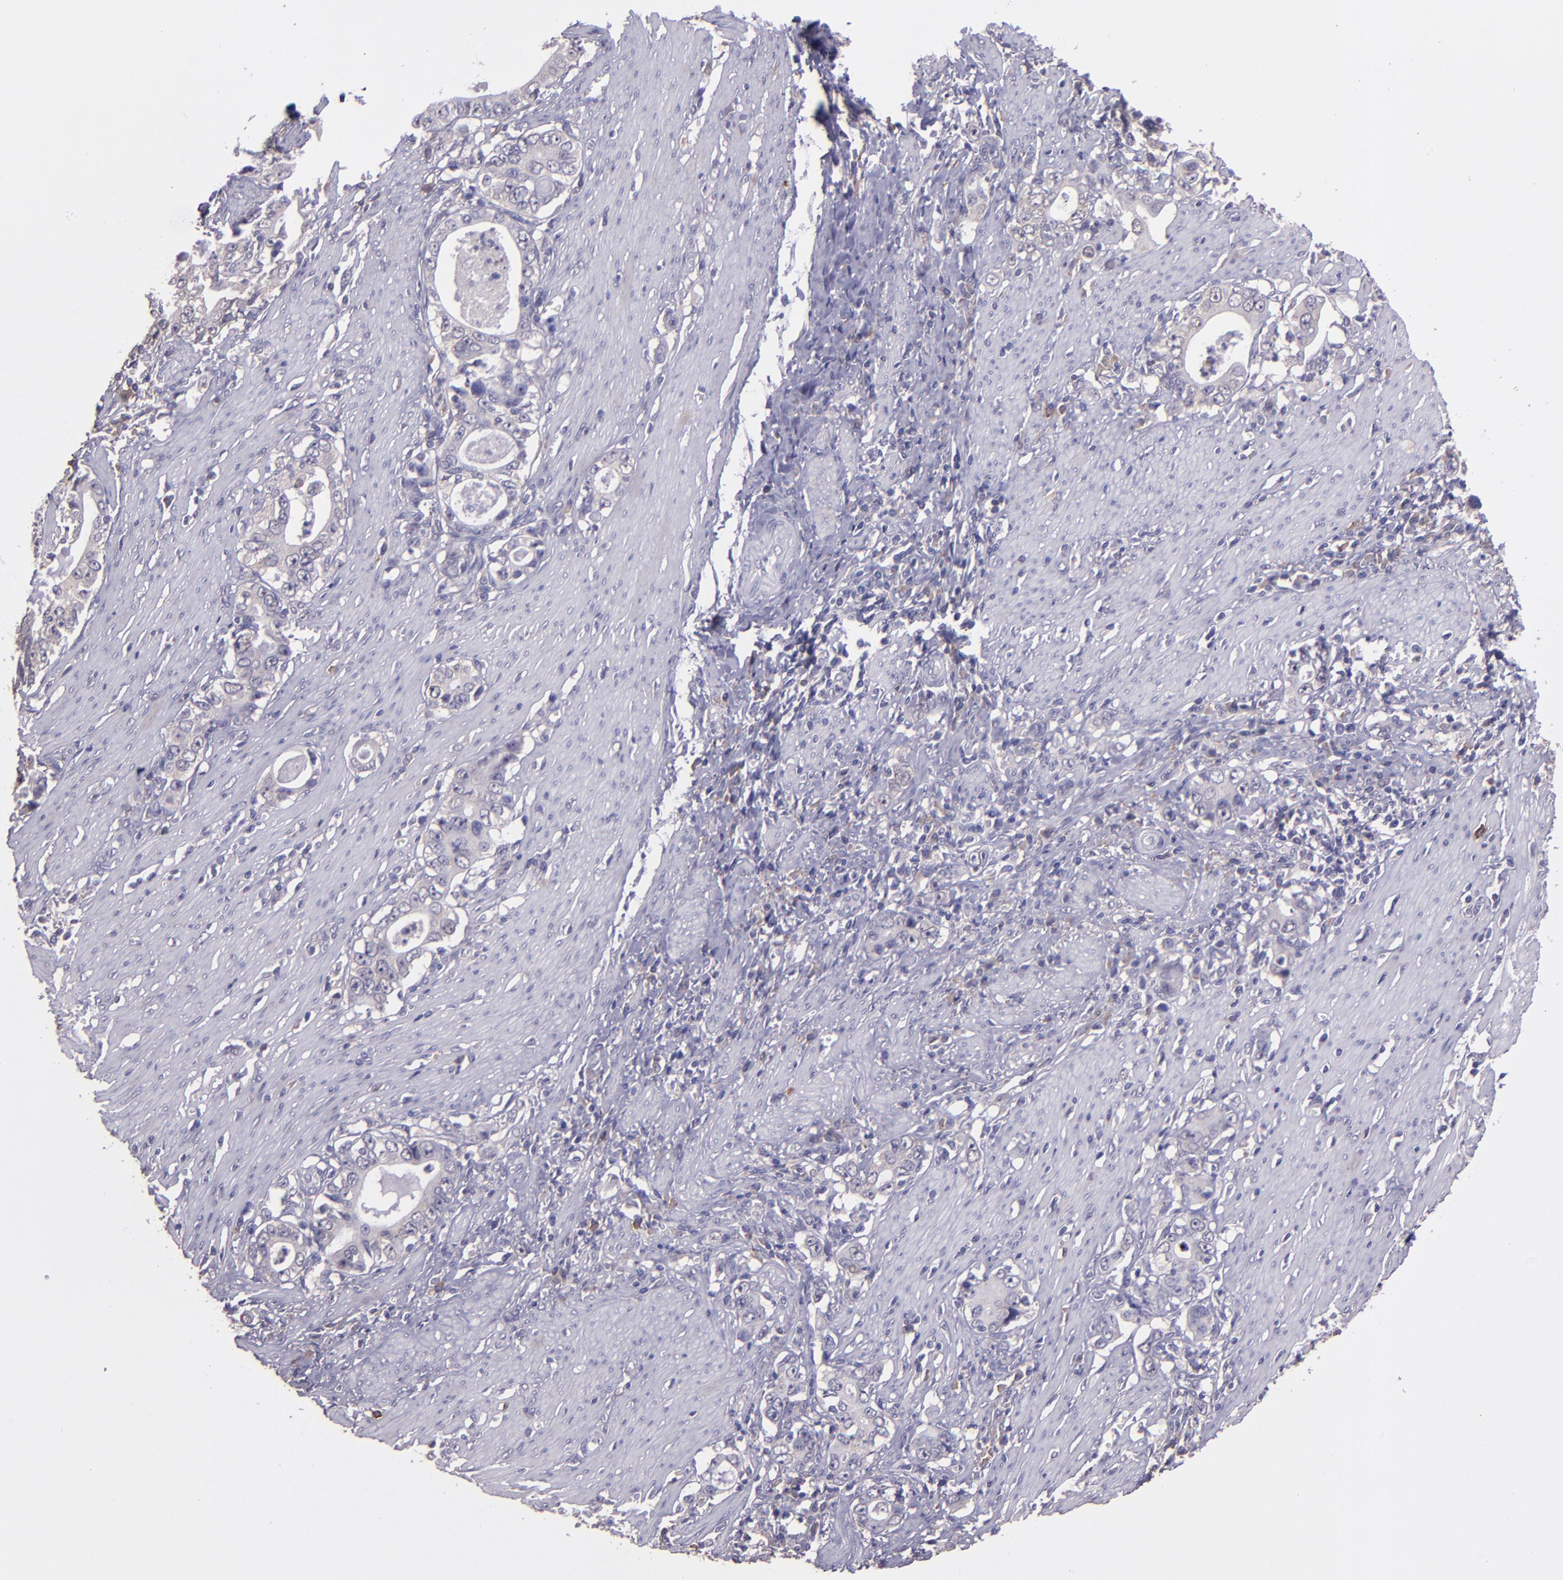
{"staining": {"intensity": "negative", "quantity": "none", "location": "none"}, "tissue": "stomach cancer", "cell_type": "Tumor cells", "image_type": "cancer", "snomed": [{"axis": "morphology", "description": "Adenocarcinoma, NOS"}, {"axis": "topography", "description": "Stomach, lower"}], "caption": "Immunohistochemistry micrograph of neoplastic tissue: stomach cancer stained with DAB (3,3'-diaminobenzidine) exhibits no significant protein positivity in tumor cells. (Brightfield microscopy of DAB IHC at high magnification).", "gene": "PAPPA", "patient": {"sex": "female", "age": 72}}